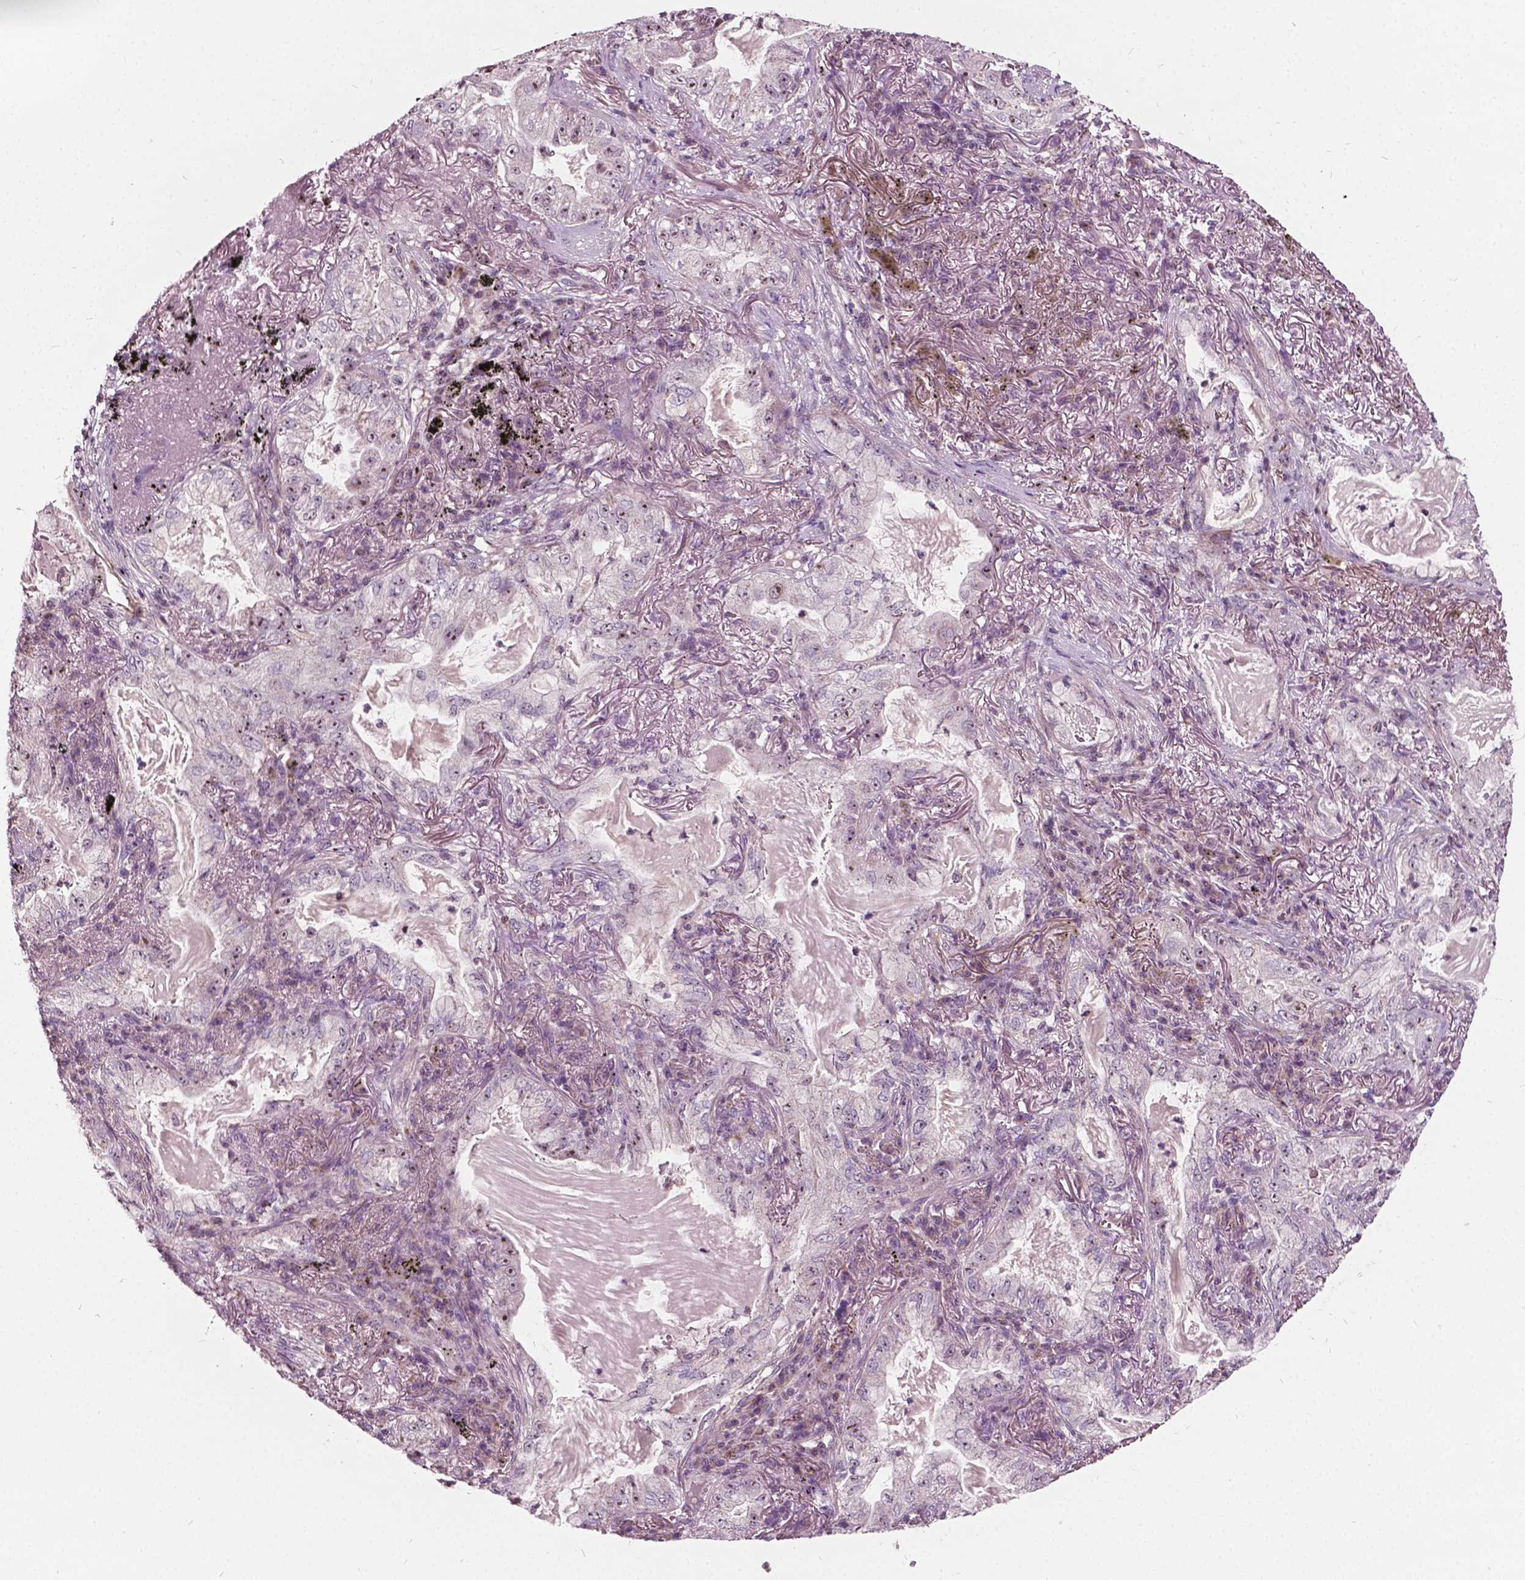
{"staining": {"intensity": "weak", "quantity": ">75%", "location": "nuclear"}, "tissue": "lung cancer", "cell_type": "Tumor cells", "image_type": "cancer", "snomed": [{"axis": "morphology", "description": "Adenocarcinoma, NOS"}, {"axis": "topography", "description": "Lung"}], "caption": "A high-resolution histopathology image shows immunohistochemistry staining of lung cancer, which demonstrates weak nuclear positivity in approximately >75% of tumor cells.", "gene": "ODF3L2", "patient": {"sex": "female", "age": 73}}